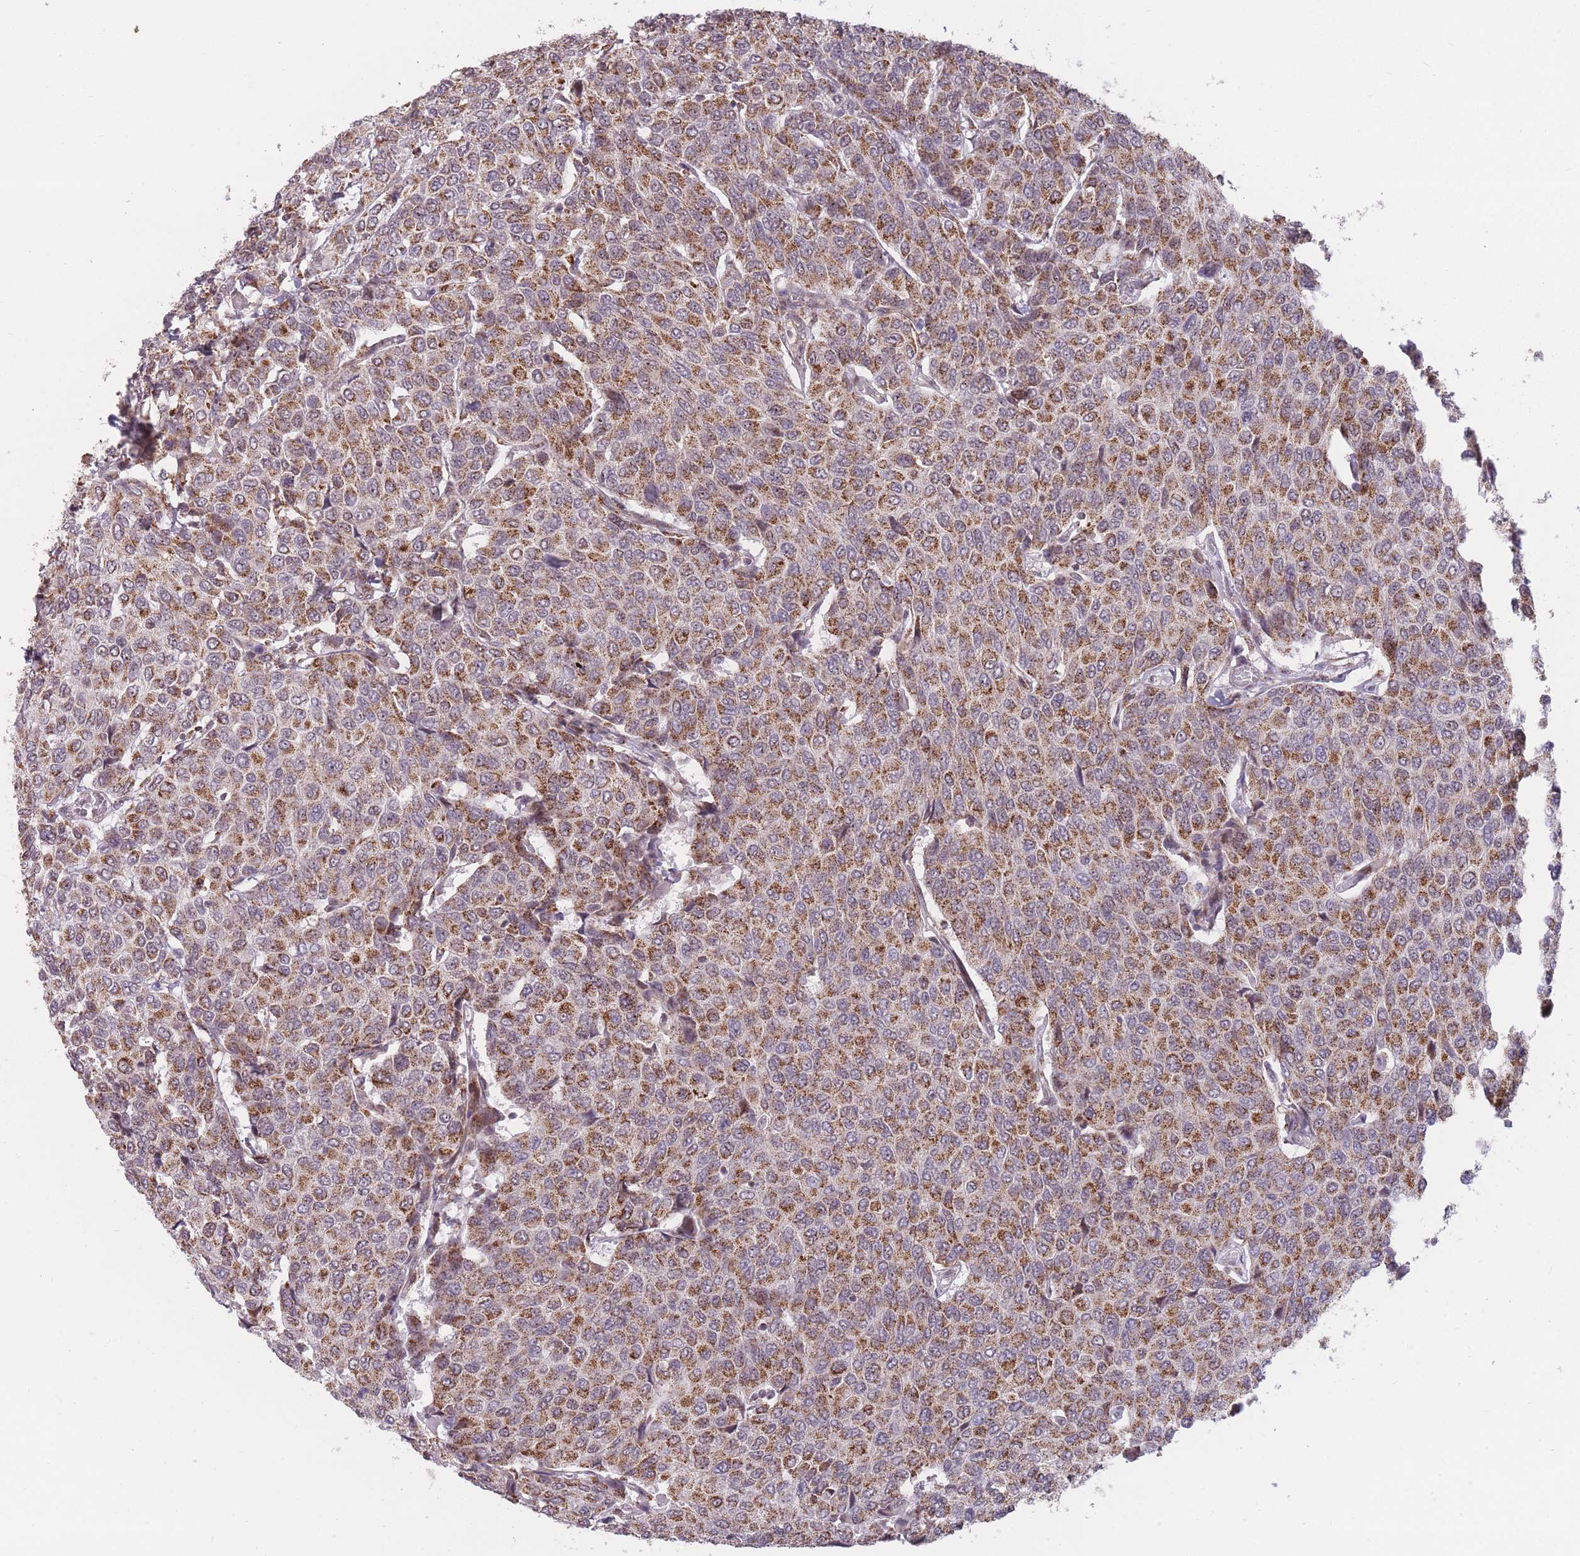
{"staining": {"intensity": "moderate", "quantity": ">75%", "location": "cytoplasmic/membranous"}, "tissue": "breast cancer", "cell_type": "Tumor cells", "image_type": "cancer", "snomed": [{"axis": "morphology", "description": "Duct carcinoma"}, {"axis": "topography", "description": "Breast"}], "caption": "Immunohistochemistry (IHC) photomicrograph of neoplastic tissue: human breast cancer (intraductal carcinoma) stained using IHC exhibits medium levels of moderate protein expression localized specifically in the cytoplasmic/membranous of tumor cells, appearing as a cytoplasmic/membranous brown color.", "gene": "DPYSL4", "patient": {"sex": "female", "age": 55}}